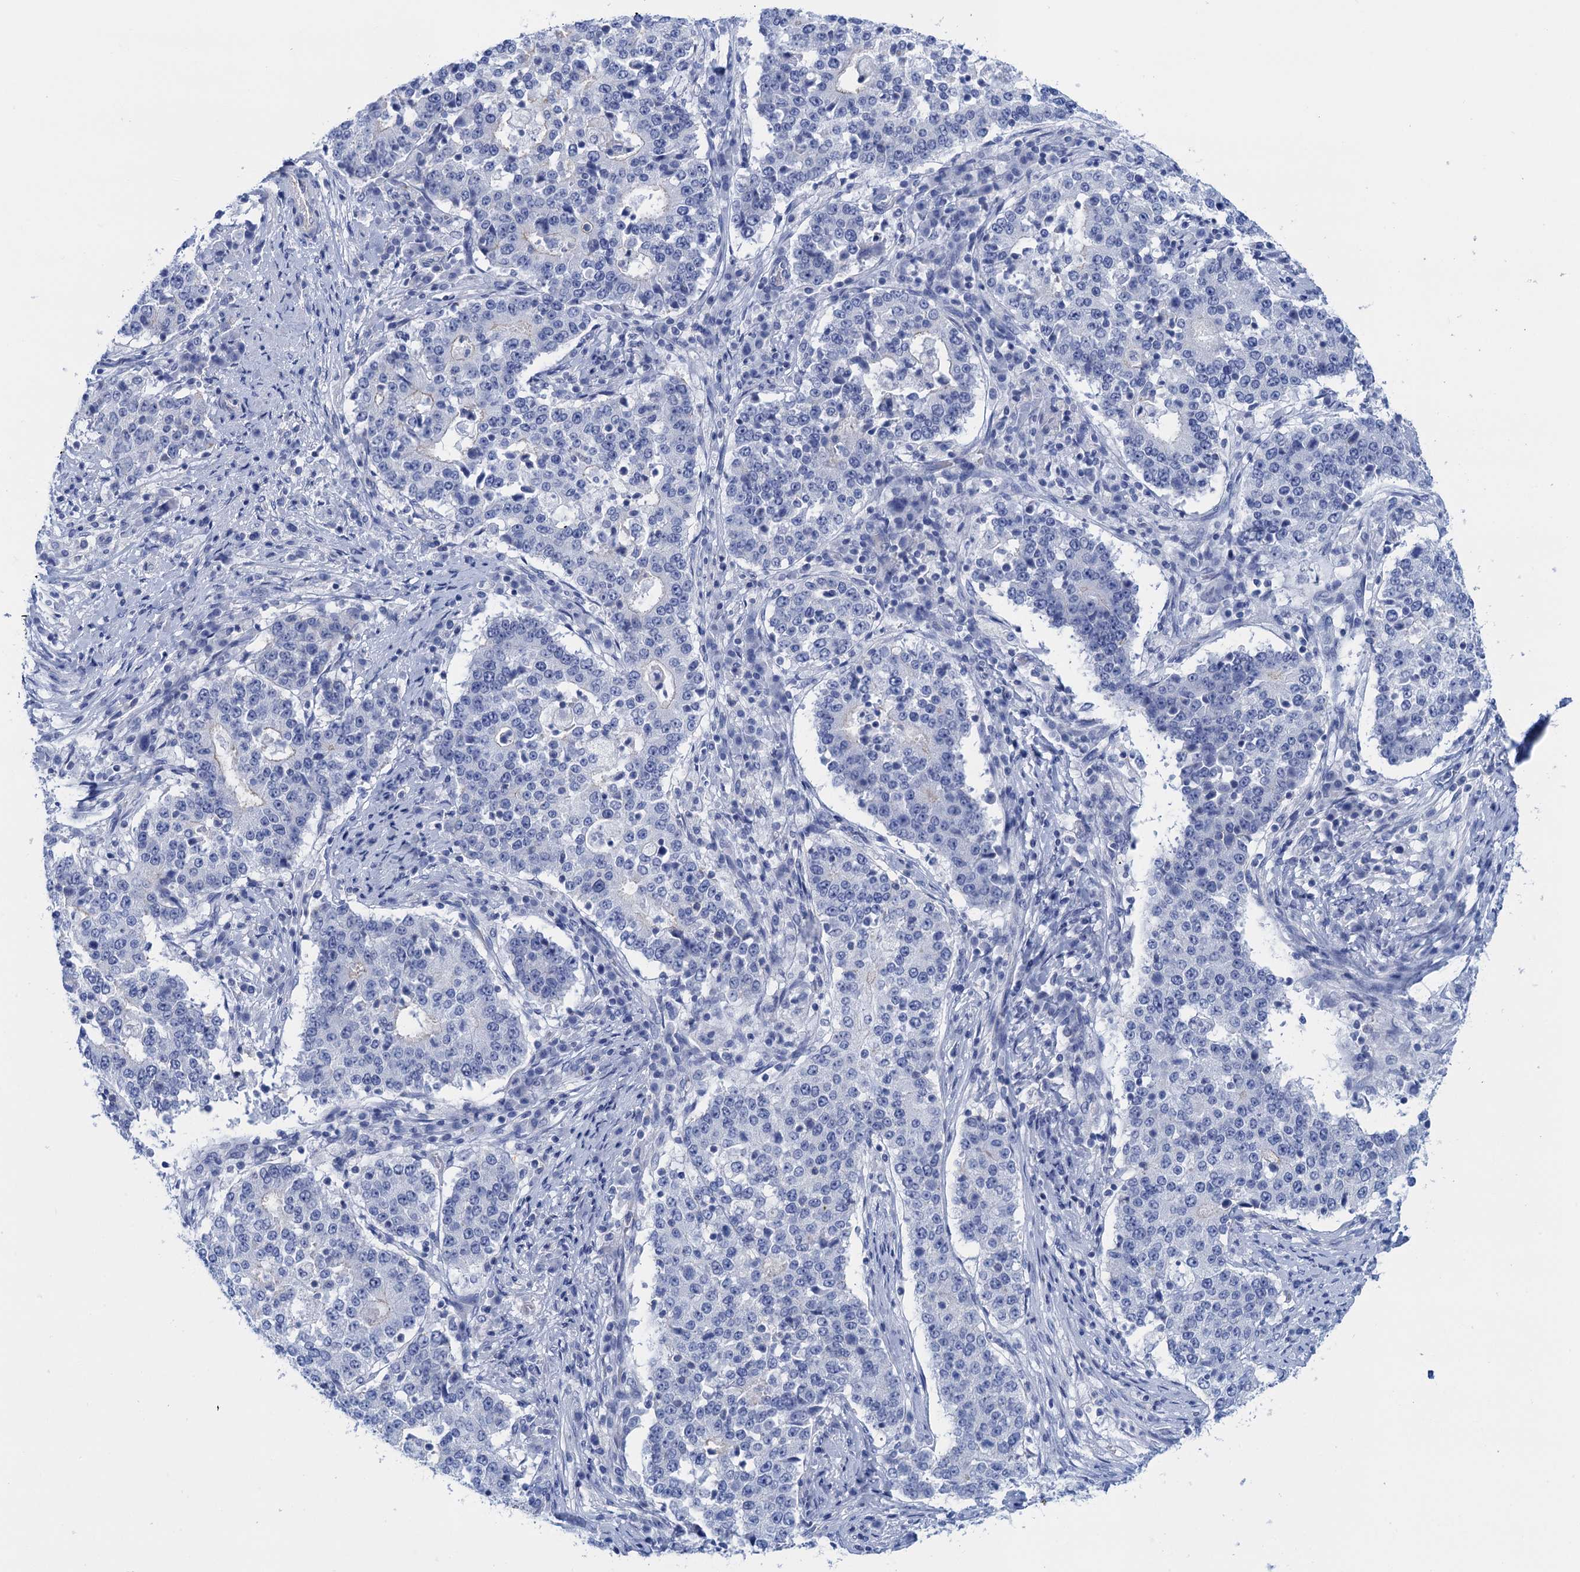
{"staining": {"intensity": "negative", "quantity": "none", "location": "none"}, "tissue": "stomach cancer", "cell_type": "Tumor cells", "image_type": "cancer", "snomed": [{"axis": "morphology", "description": "Adenocarcinoma, NOS"}, {"axis": "topography", "description": "Stomach"}], "caption": "This micrograph is of adenocarcinoma (stomach) stained with immunohistochemistry to label a protein in brown with the nuclei are counter-stained blue. There is no positivity in tumor cells.", "gene": "CALML5", "patient": {"sex": "male", "age": 59}}